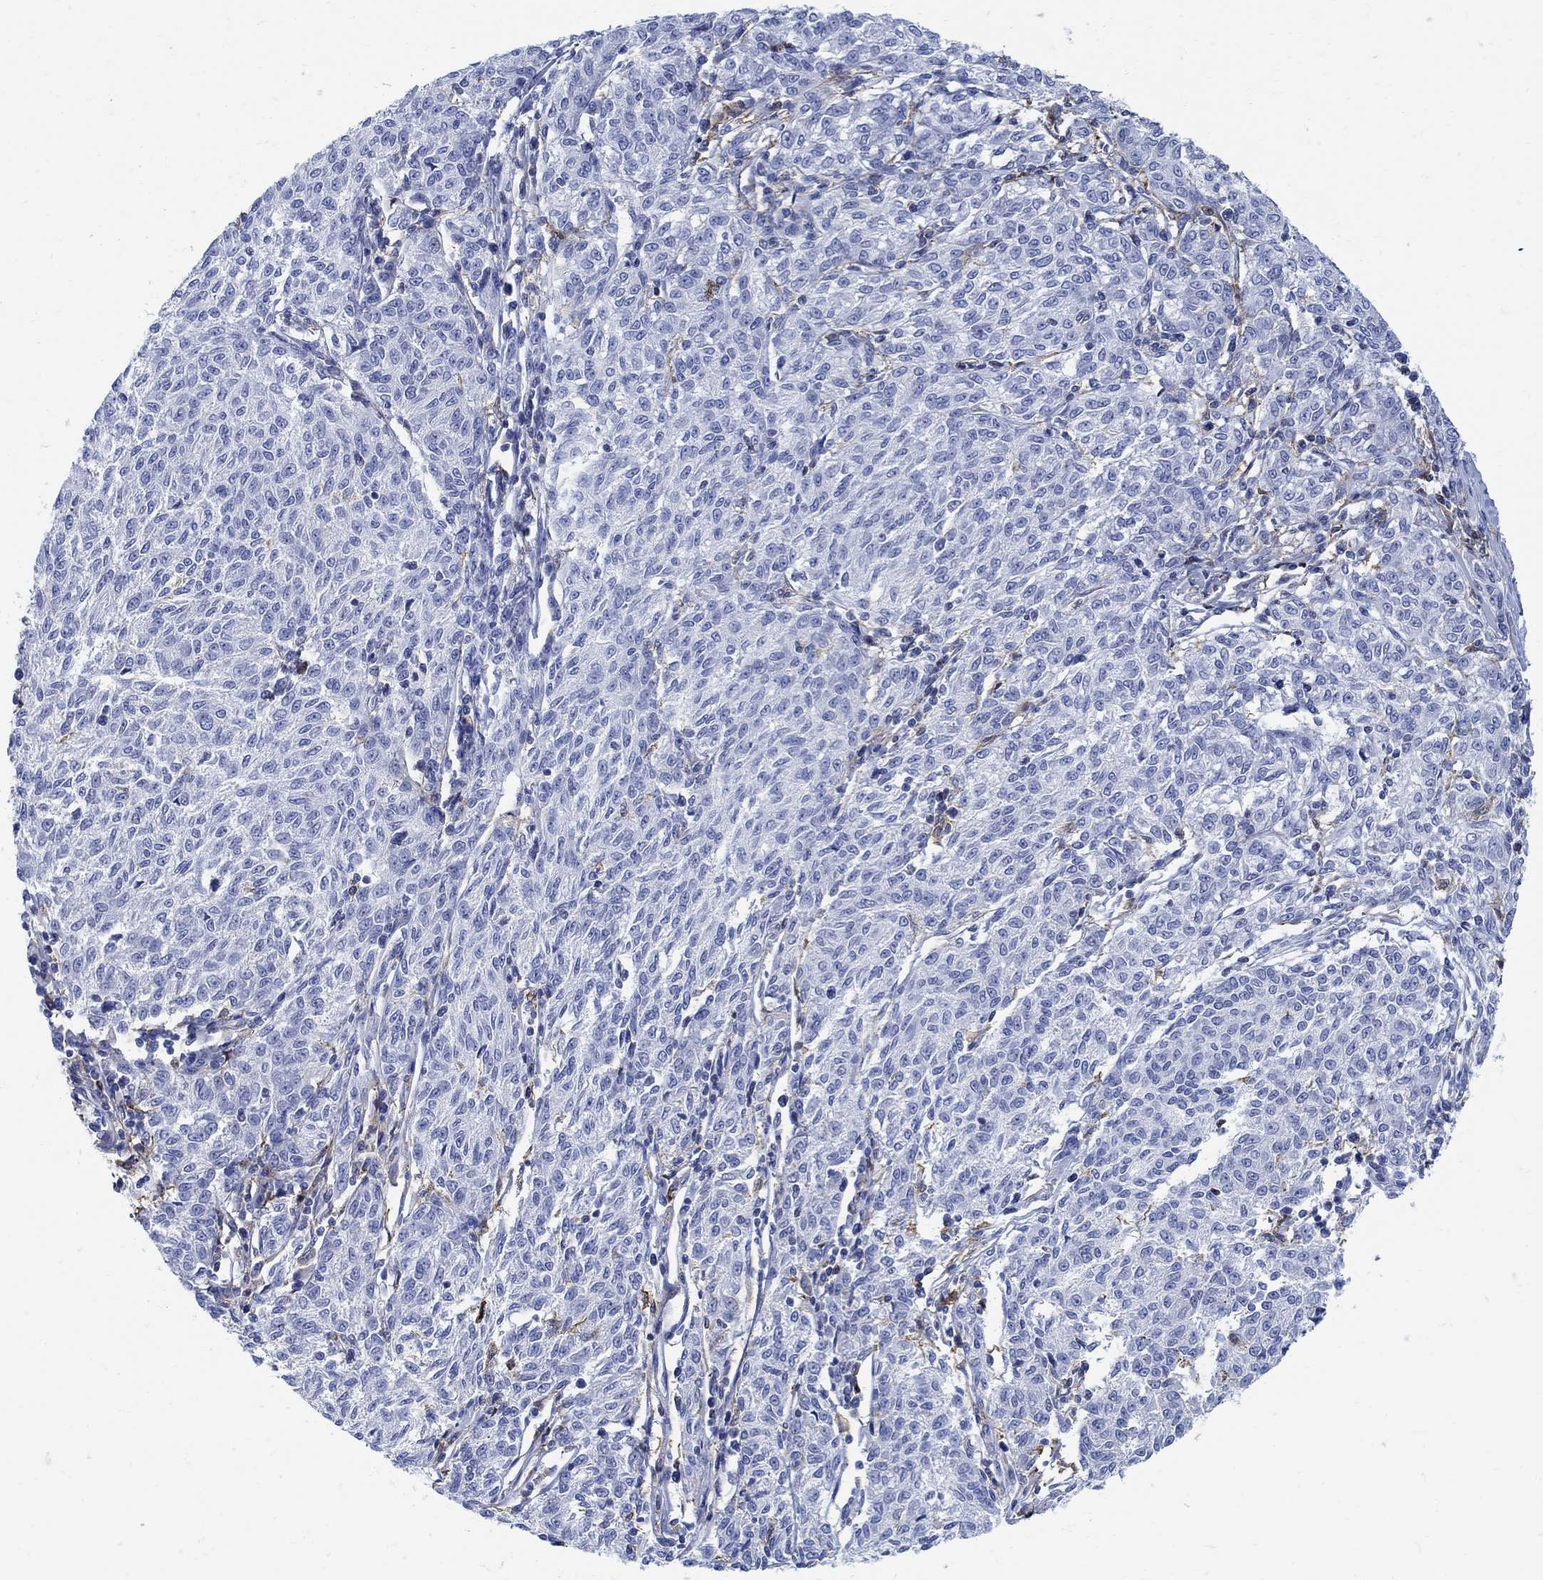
{"staining": {"intensity": "negative", "quantity": "none", "location": "none"}, "tissue": "melanoma", "cell_type": "Tumor cells", "image_type": "cancer", "snomed": [{"axis": "morphology", "description": "Malignant melanoma, NOS"}, {"axis": "topography", "description": "Skin"}], "caption": "Protein analysis of malignant melanoma demonstrates no significant staining in tumor cells.", "gene": "PHF21B", "patient": {"sex": "female", "age": 72}}